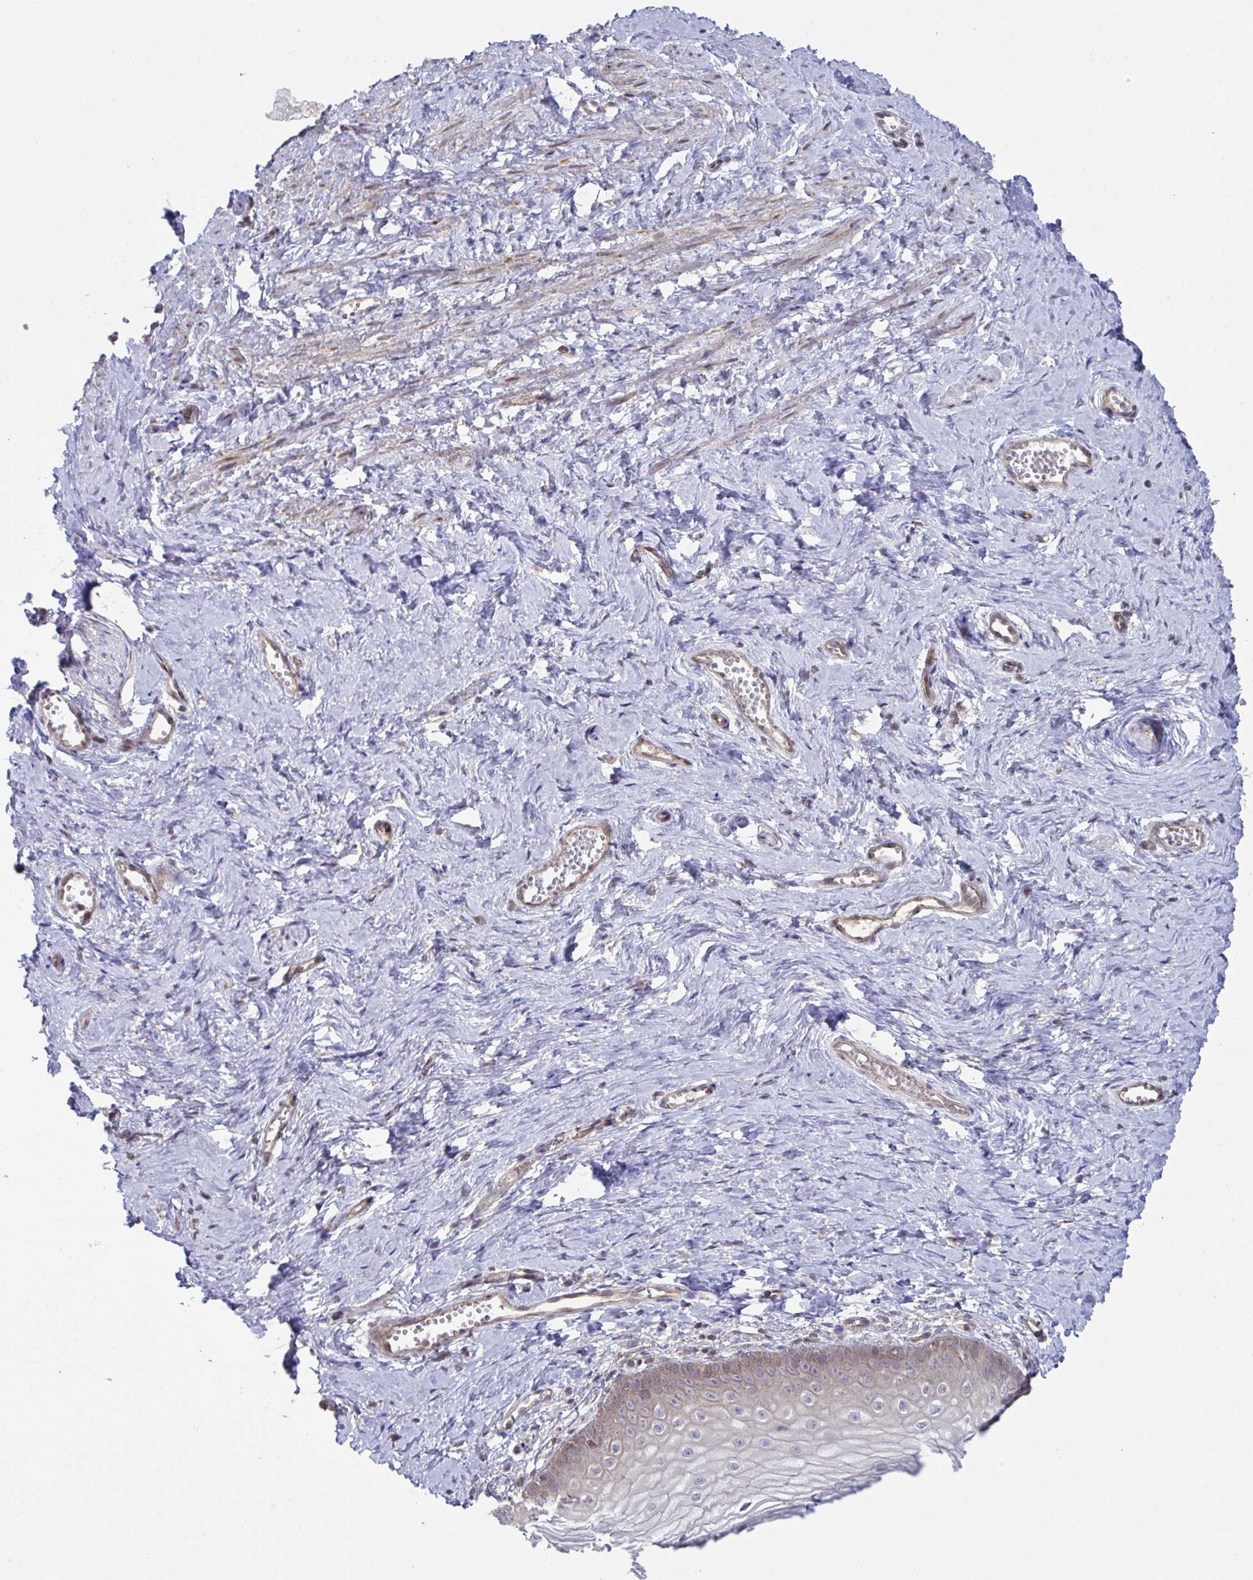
{"staining": {"intensity": "moderate", "quantity": ">75%", "location": "cytoplasmic/membranous"}, "tissue": "vagina", "cell_type": "Squamous epithelial cells", "image_type": "normal", "snomed": [{"axis": "morphology", "description": "Normal tissue, NOS"}, {"axis": "topography", "description": "Vagina"}], "caption": "Squamous epithelial cells demonstrate moderate cytoplasmic/membranous expression in about >75% of cells in benign vagina.", "gene": "IST1", "patient": {"sex": "female", "age": 38}}